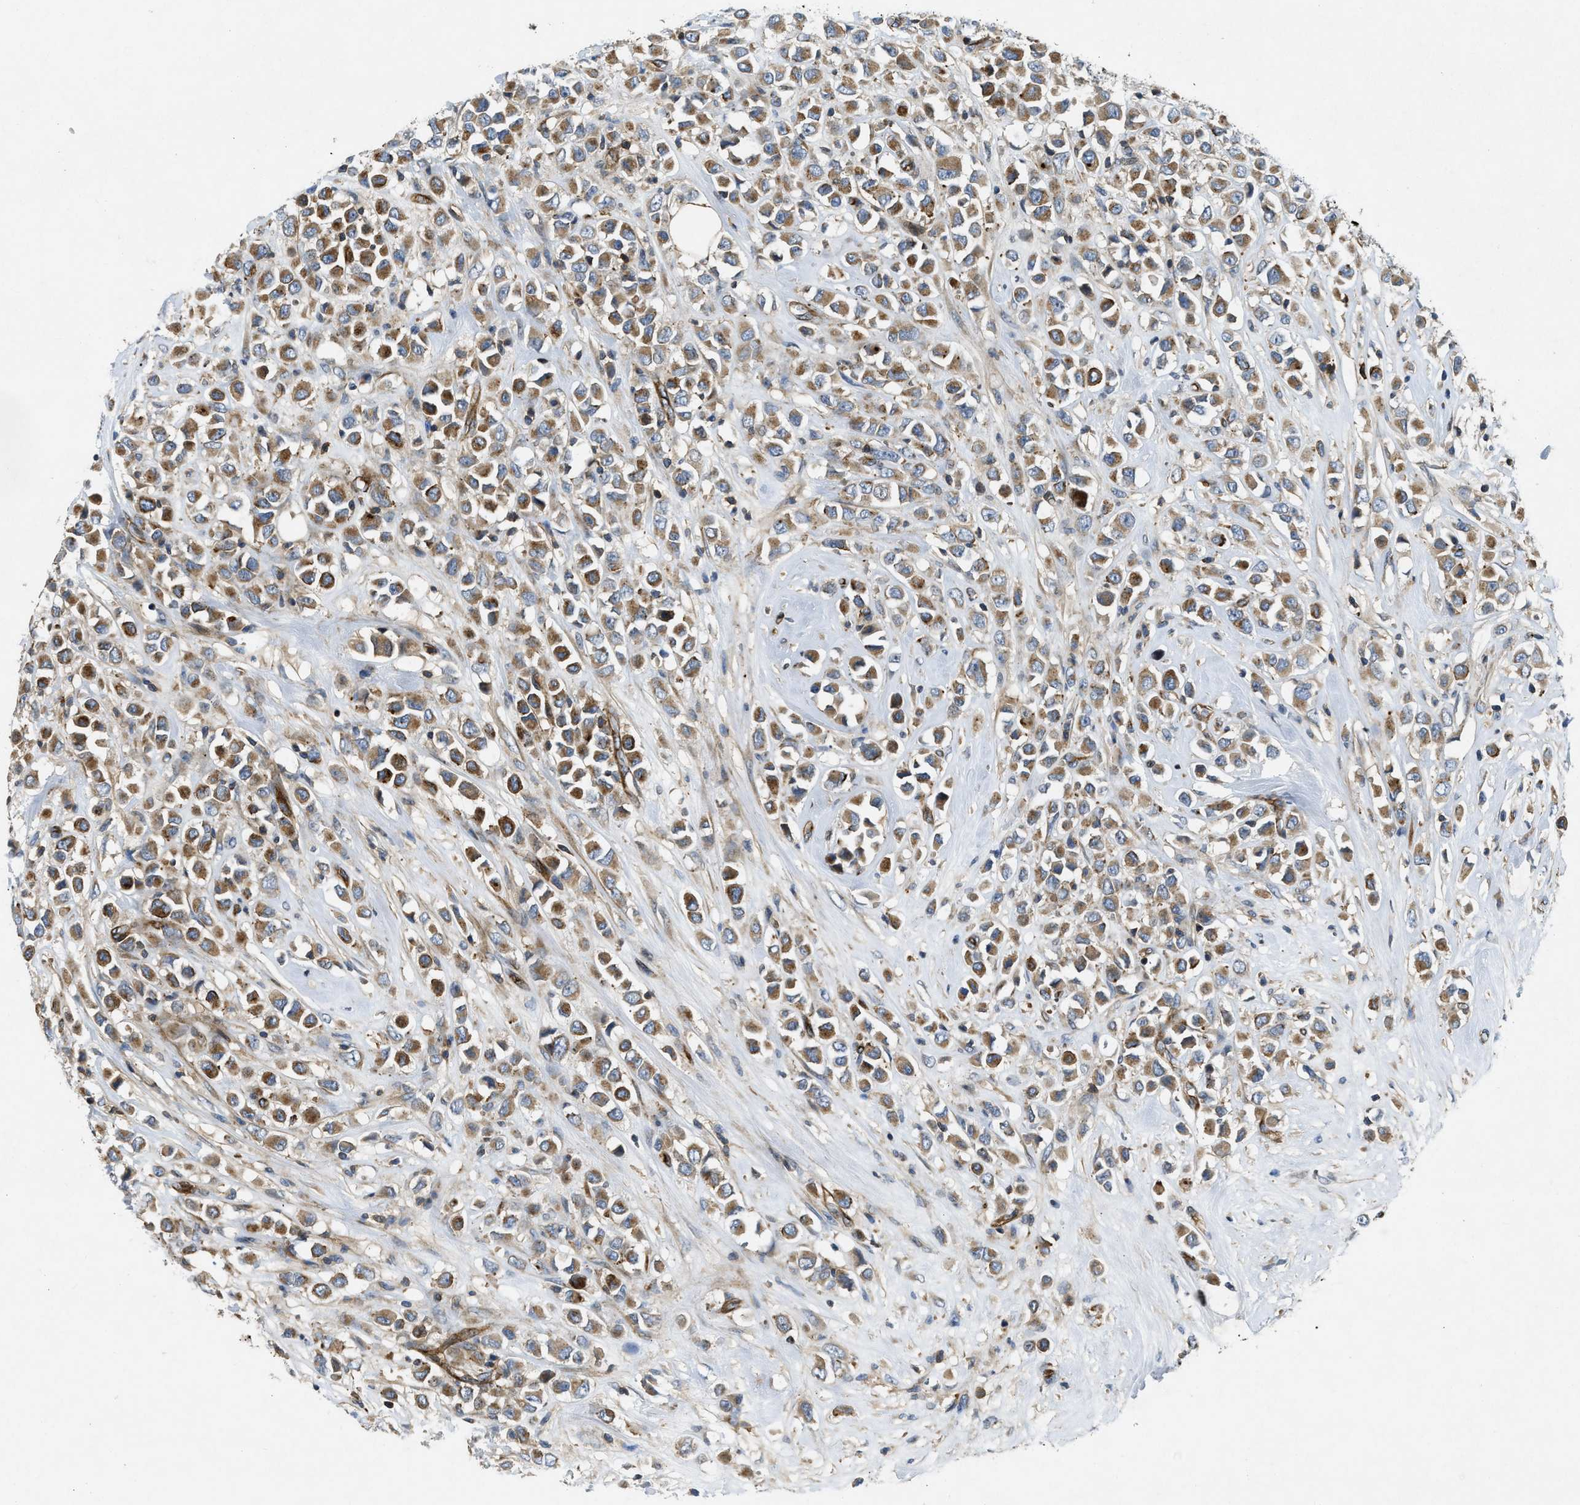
{"staining": {"intensity": "moderate", "quantity": ">75%", "location": "cytoplasmic/membranous"}, "tissue": "breast cancer", "cell_type": "Tumor cells", "image_type": "cancer", "snomed": [{"axis": "morphology", "description": "Duct carcinoma"}, {"axis": "topography", "description": "Breast"}], "caption": "High-magnification brightfield microscopy of breast cancer (intraductal carcinoma) stained with DAB (brown) and counterstained with hematoxylin (blue). tumor cells exhibit moderate cytoplasmic/membranous staining is seen in about>75% of cells.", "gene": "NYNRIN", "patient": {"sex": "female", "age": 61}}